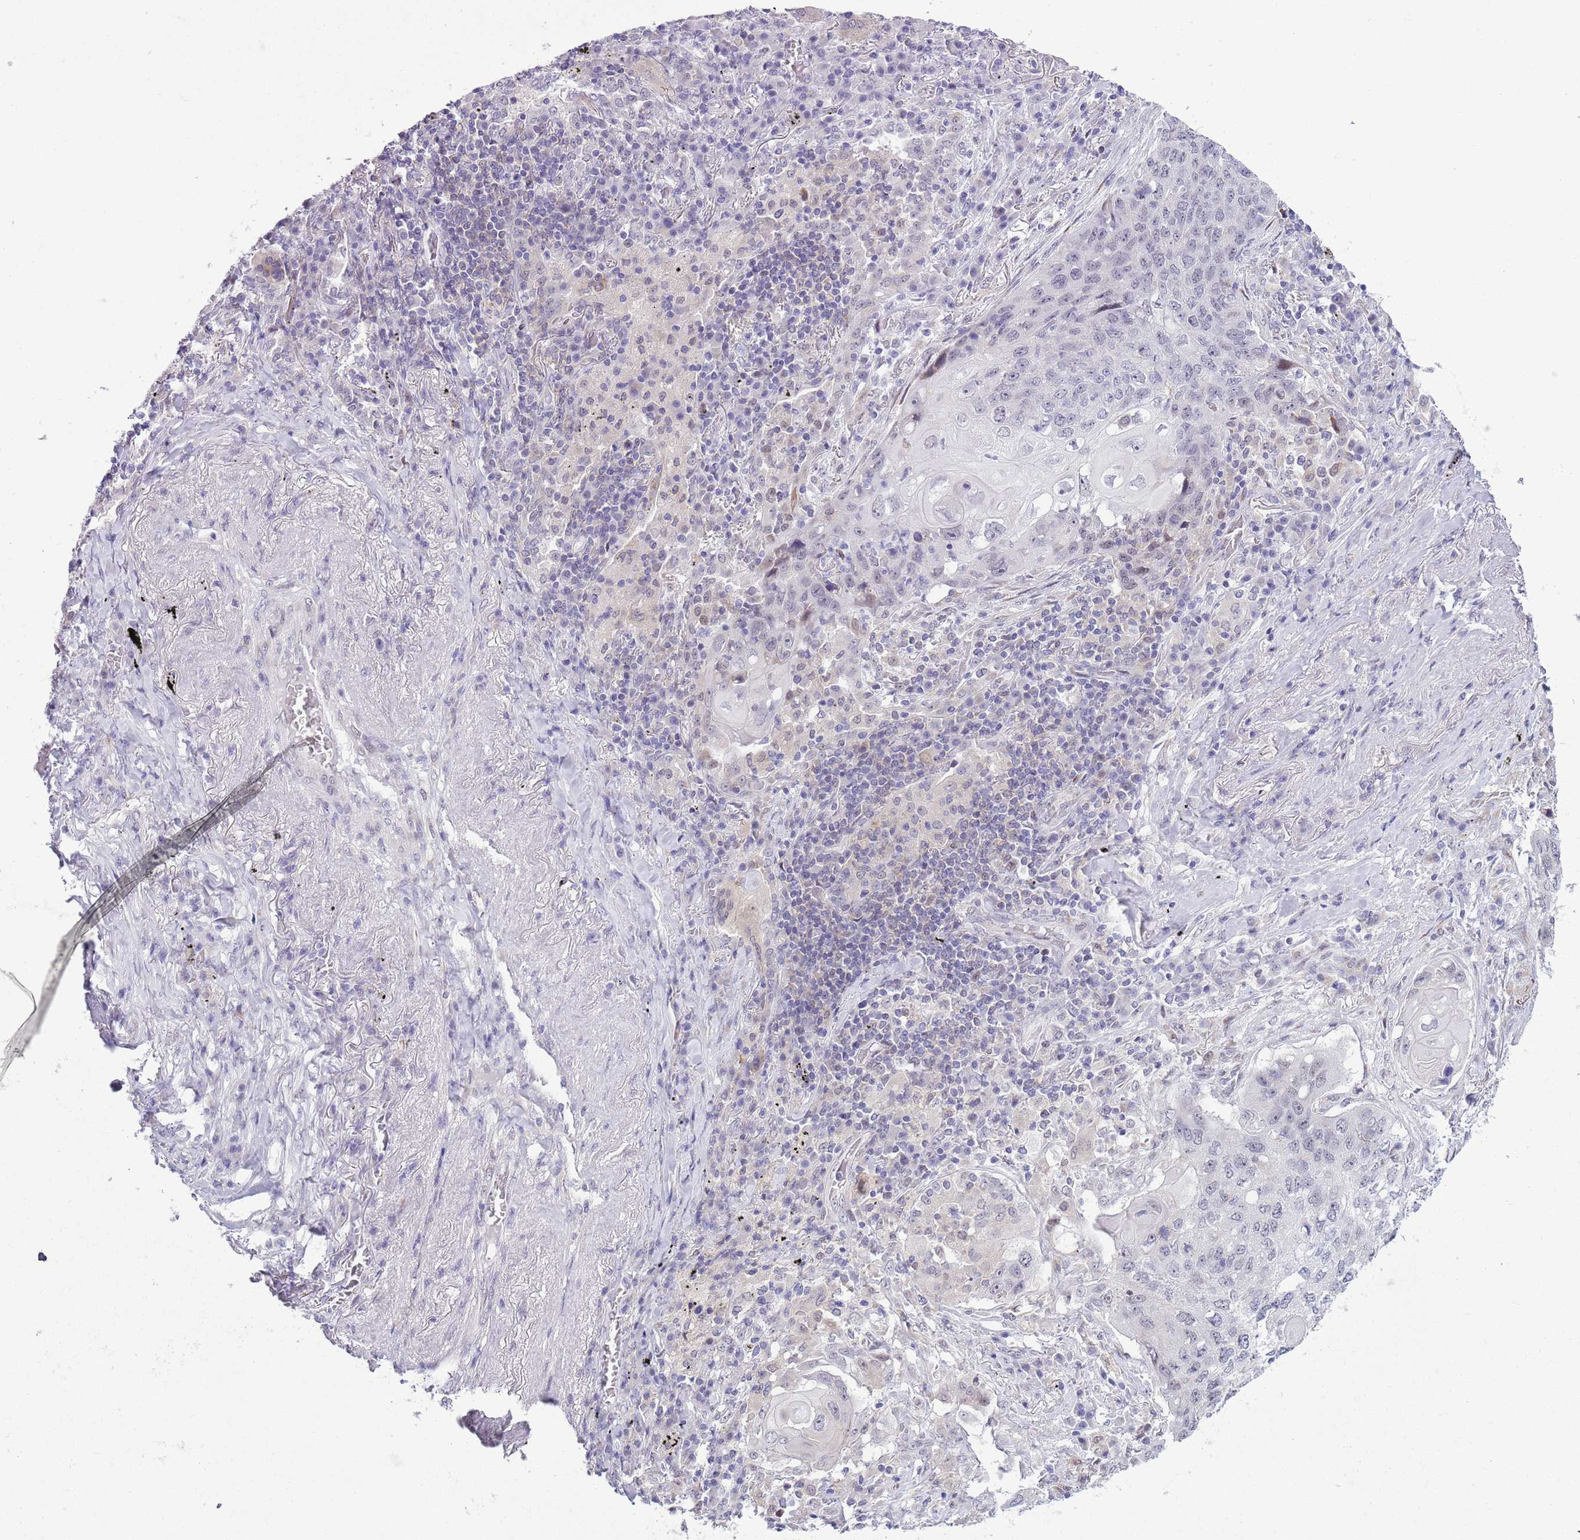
{"staining": {"intensity": "negative", "quantity": "none", "location": "none"}, "tissue": "lung cancer", "cell_type": "Tumor cells", "image_type": "cancer", "snomed": [{"axis": "morphology", "description": "Squamous cell carcinoma, NOS"}, {"axis": "topography", "description": "Lung"}], "caption": "This is an IHC micrograph of lung cancer (squamous cell carcinoma). There is no expression in tumor cells.", "gene": "ZNF576", "patient": {"sex": "female", "age": 63}}